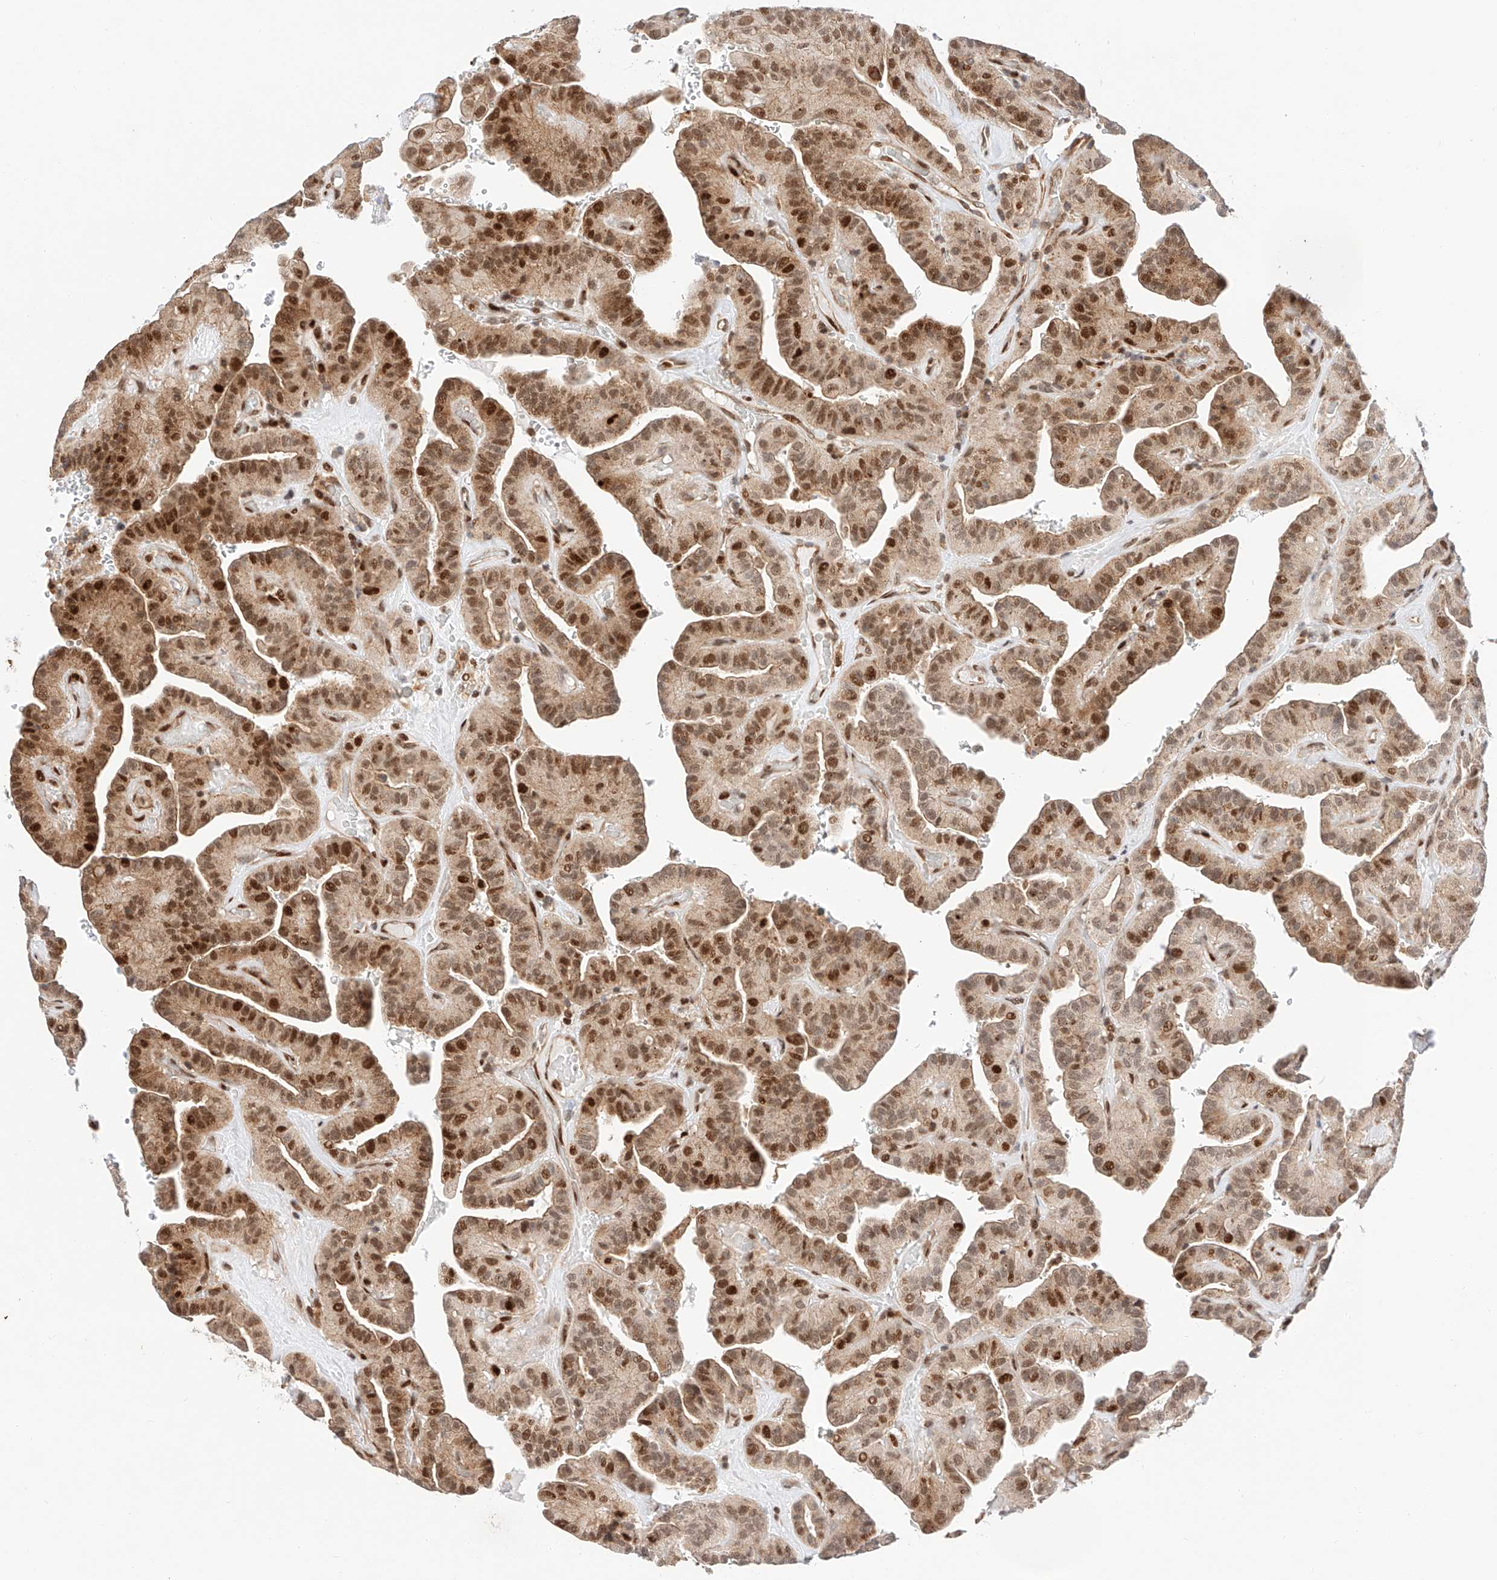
{"staining": {"intensity": "strong", "quantity": ">75%", "location": "nuclear"}, "tissue": "thyroid cancer", "cell_type": "Tumor cells", "image_type": "cancer", "snomed": [{"axis": "morphology", "description": "Papillary adenocarcinoma, NOS"}, {"axis": "topography", "description": "Thyroid gland"}], "caption": "Immunohistochemical staining of human thyroid cancer shows high levels of strong nuclear protein expression in about >75% of tumor cells. Using DAB (3,3'-diaminobenzidine) (brown) and hematoxylin (blue) stains, captured at high magnification using brightfield microscopy.", "gene": "HDAC9", "patient": {"sex": "male", "age": 77}}